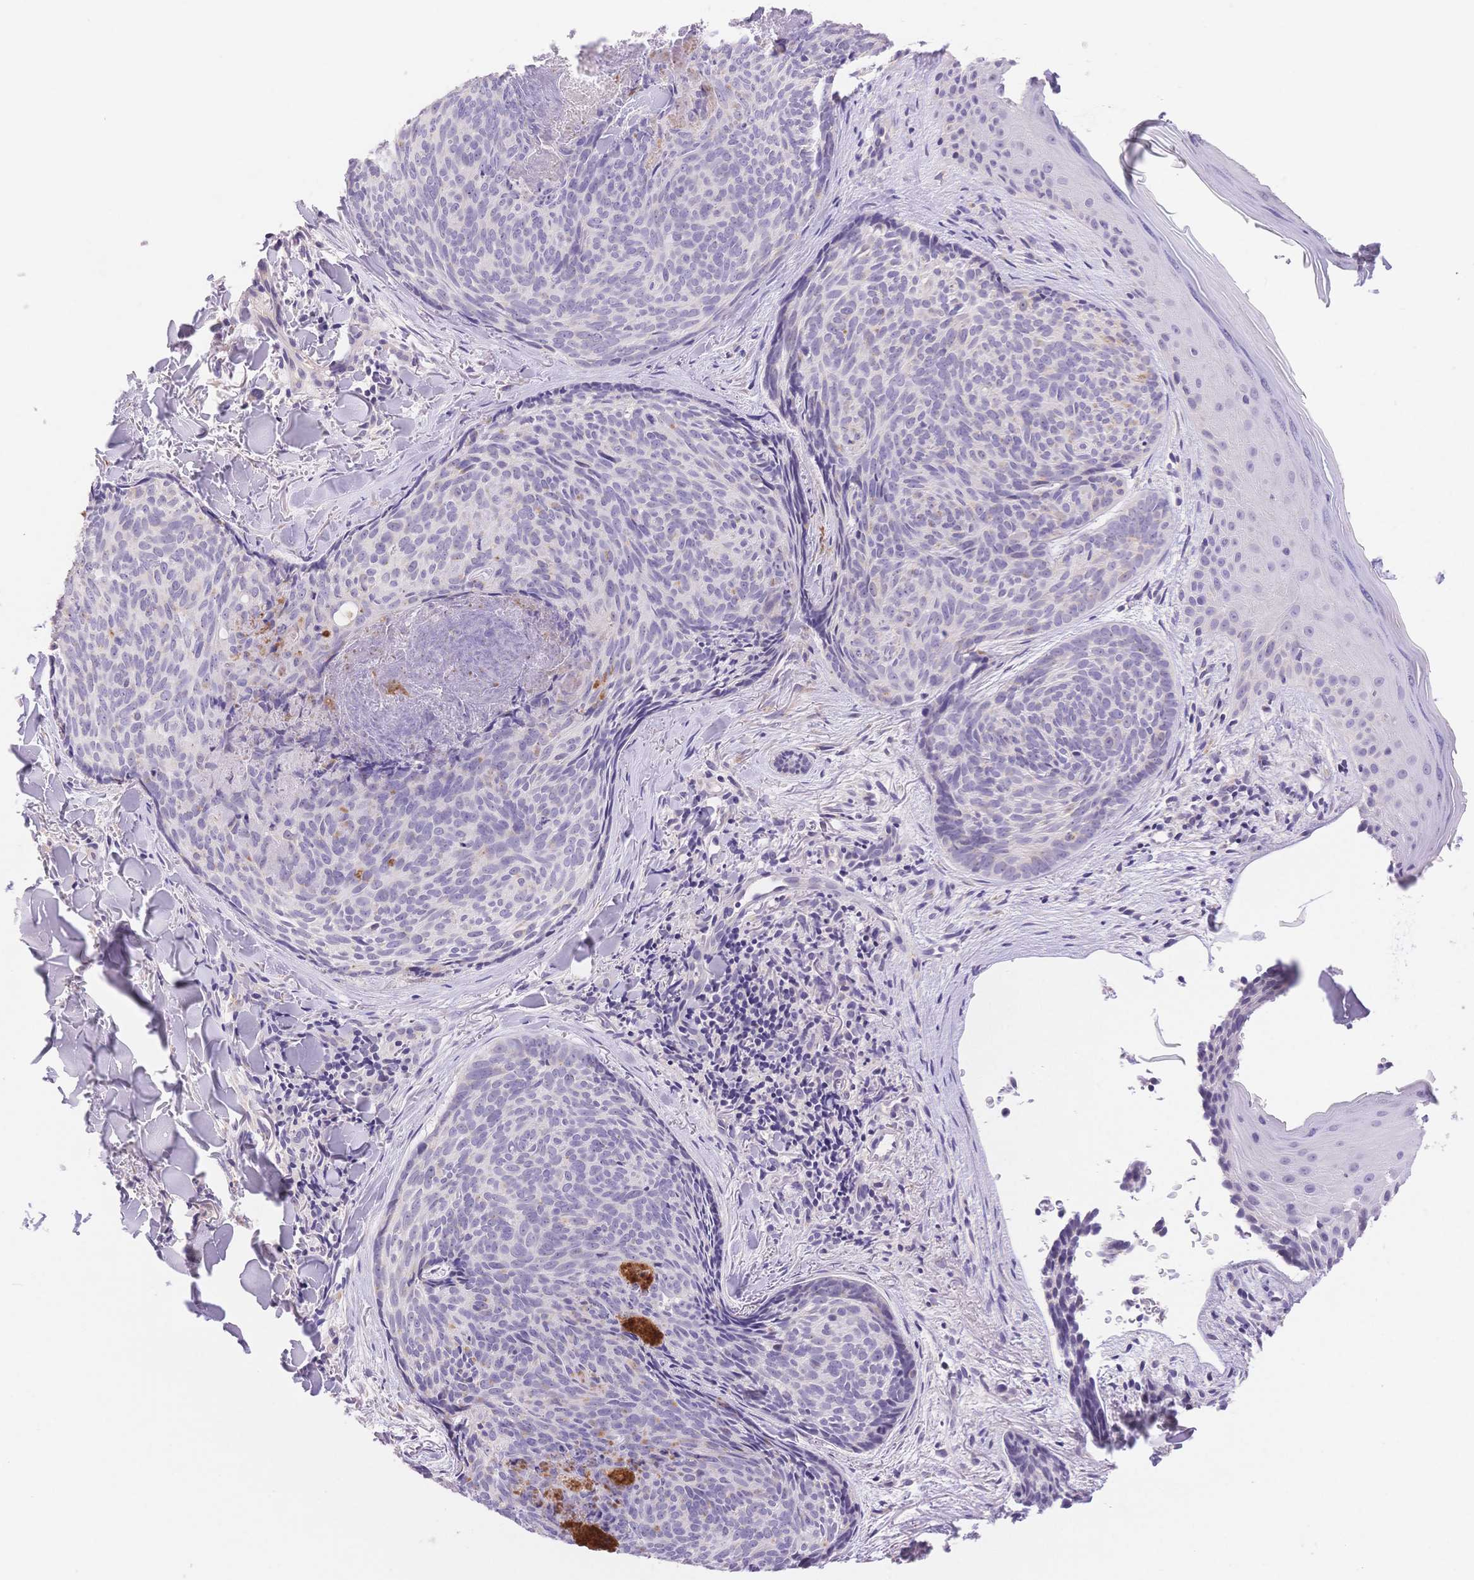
{"staining": {"intensity": "negative", "quantity": "none", "location": "none"}, "tissue": "skin cancer", "cell_type": "Tumor cells", "image_type": "cancer", "snomed": [{"axis": "morphology", "description": "Basal cell carcinoma"}, {"axis": "topography", "description": "Skin"}], "caption": "Micrograph shows no significant protein expression in tumor cells of skin basal cell carcinoma.", "gene": "MYOM1", "patient": {"sex": "female", "age": 82}}